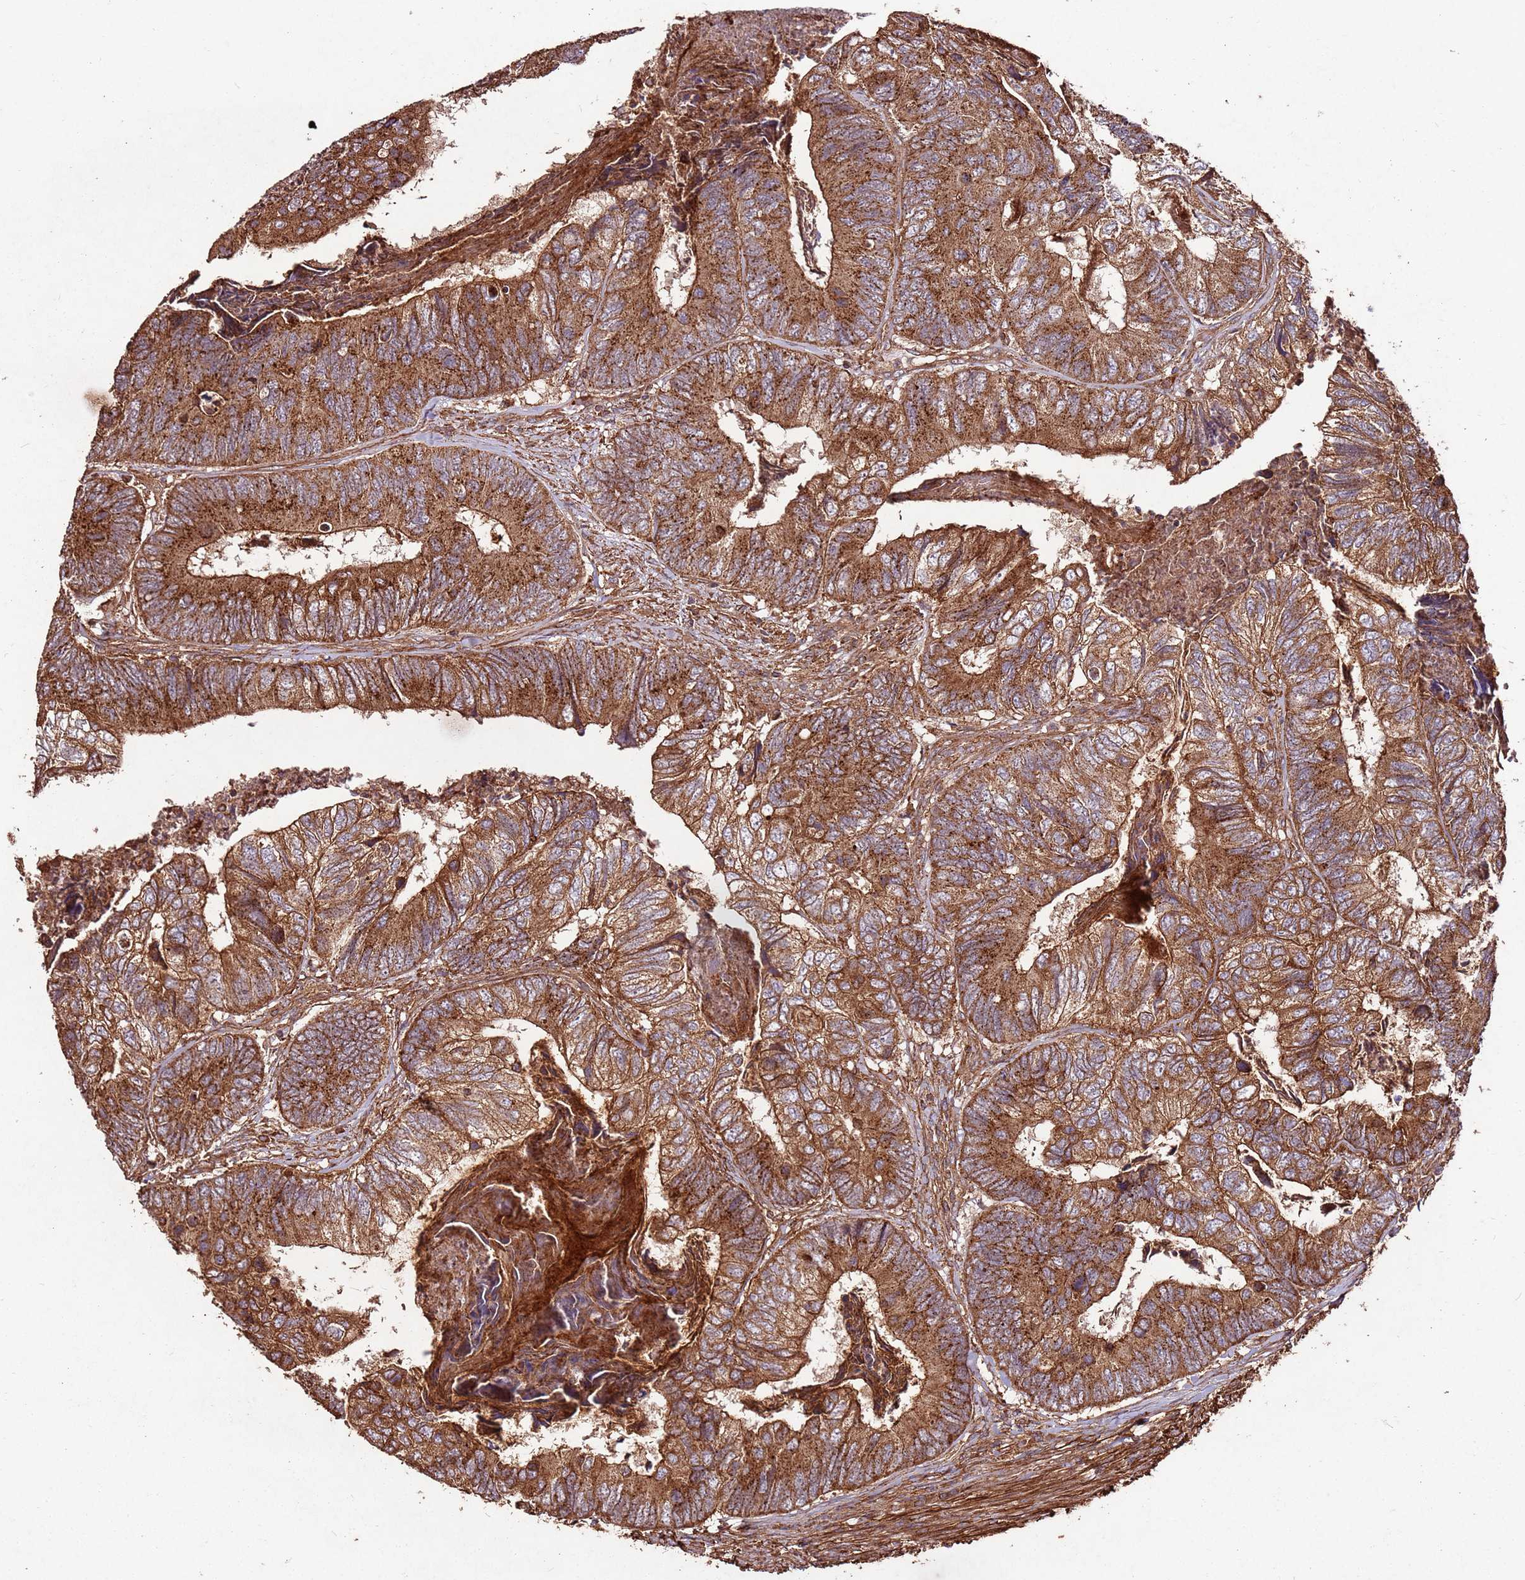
{"staining": {"intensity": "strong", "quantity": ">75%", "location": "cytoplasmic/membranous"}, "tissue": "colorectal cancer", "cell_type": "Tumor cells", "image_type": "cancer", "snomed": [{"axis": "morphology", "description": "Adenocarcinoma, NOS"}, {"axis": "topography", "description": "Colon"}], "caption": "Colorectal cancer (adenocarcinoma) stained with a protein marker shows strong staining in tumor cells.", "gene": "FAM186A", "patient": {"sex": "female", "age": 67}}